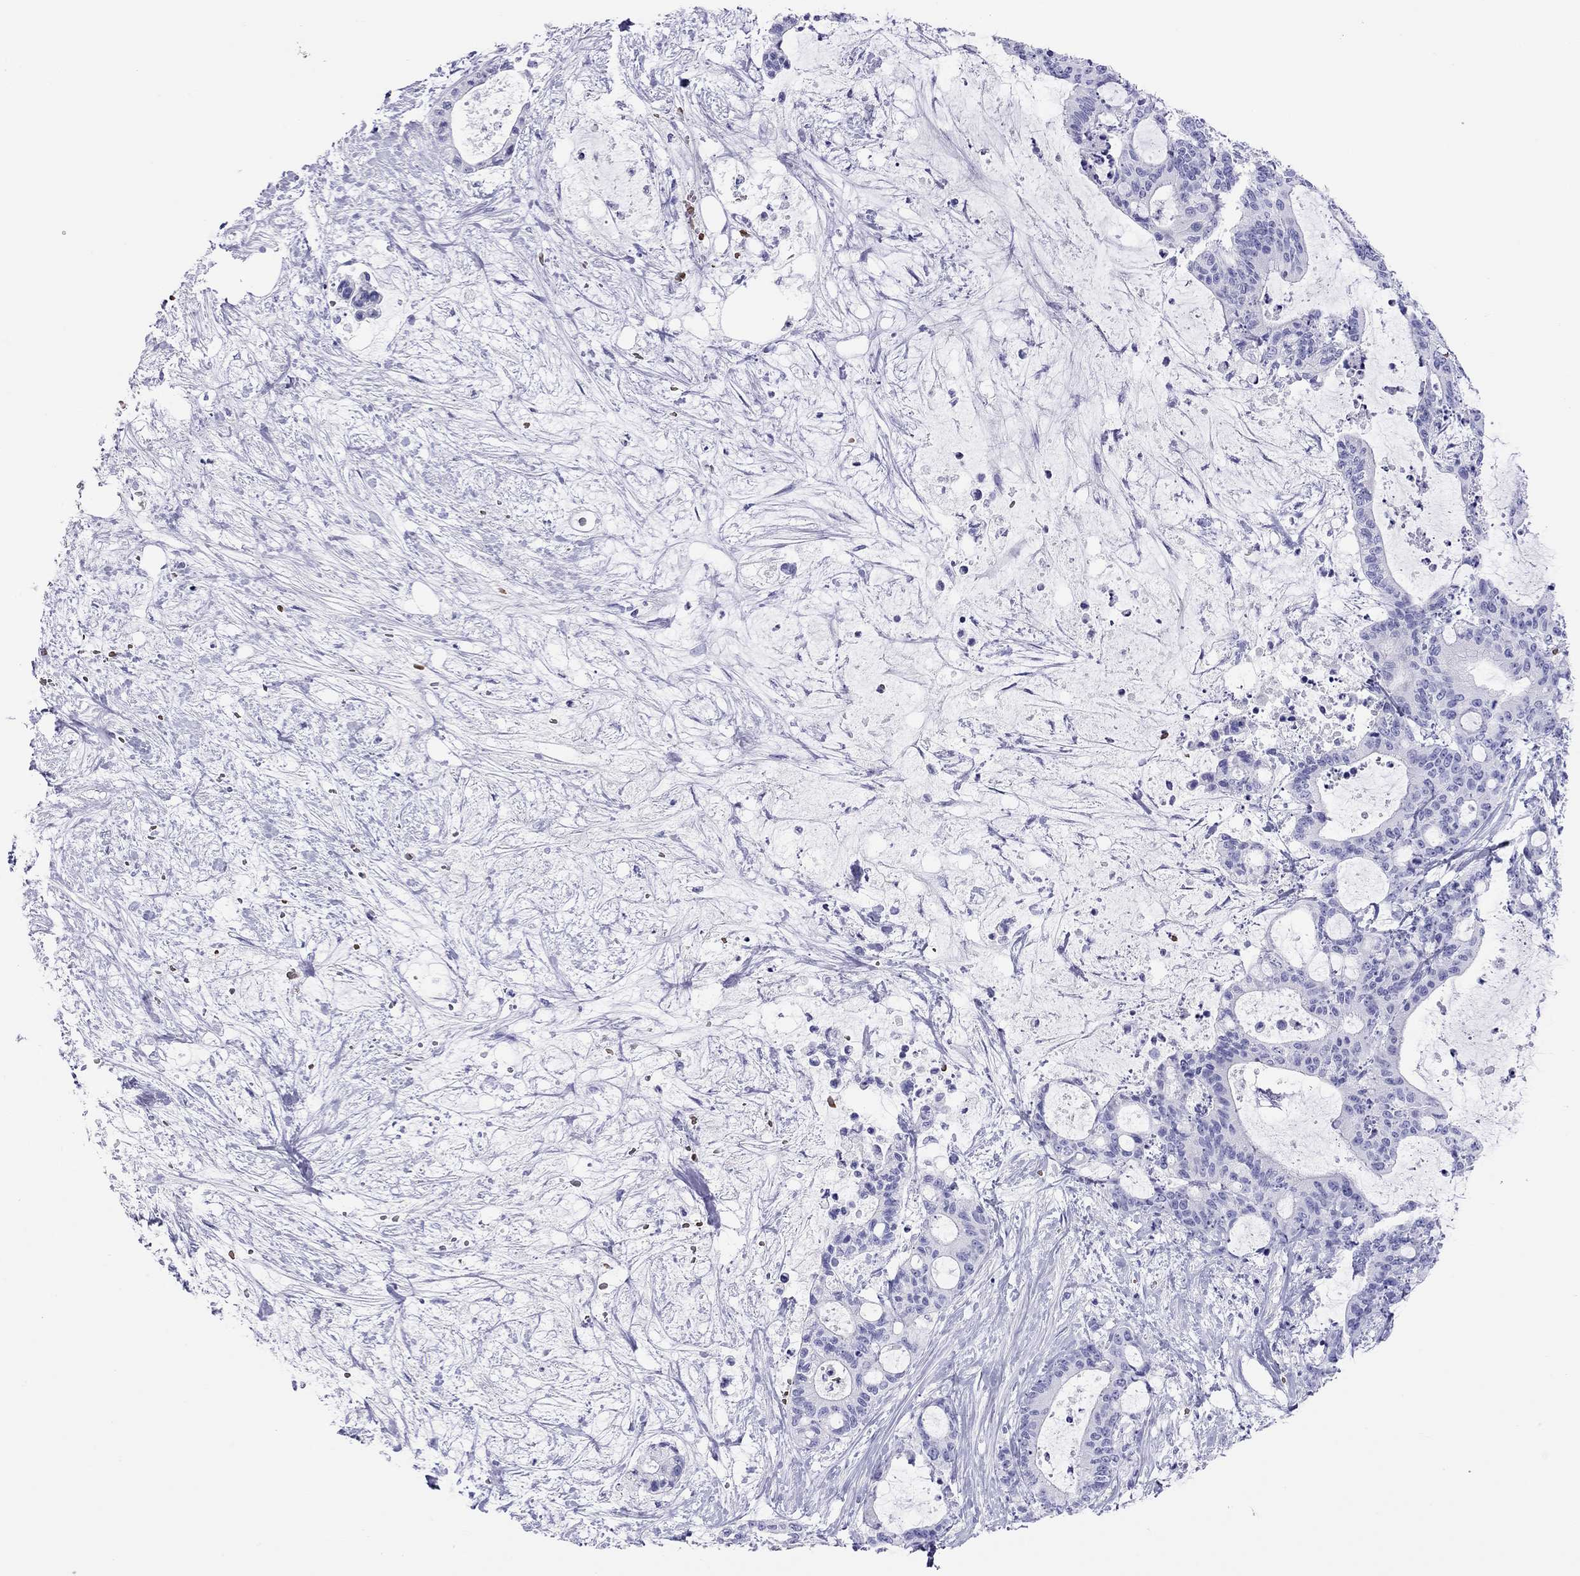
{"staining": {"intensity": "negative", "quantity": "none", "location": "none"}, "tissue": "liver cancer", "cell_type": "Tumor cells", "image_type": "cancer", "snomed": [{"axis": "morphology", "description": "Cholangiocarcinoma"}, {"axis": "topography", "description": "Liver"}], "caption": "The micrograph displays no staining of tumor cells in liver cancer.", "gene": "PTPRN", "patient": {"sex": "female", "age": 73}}